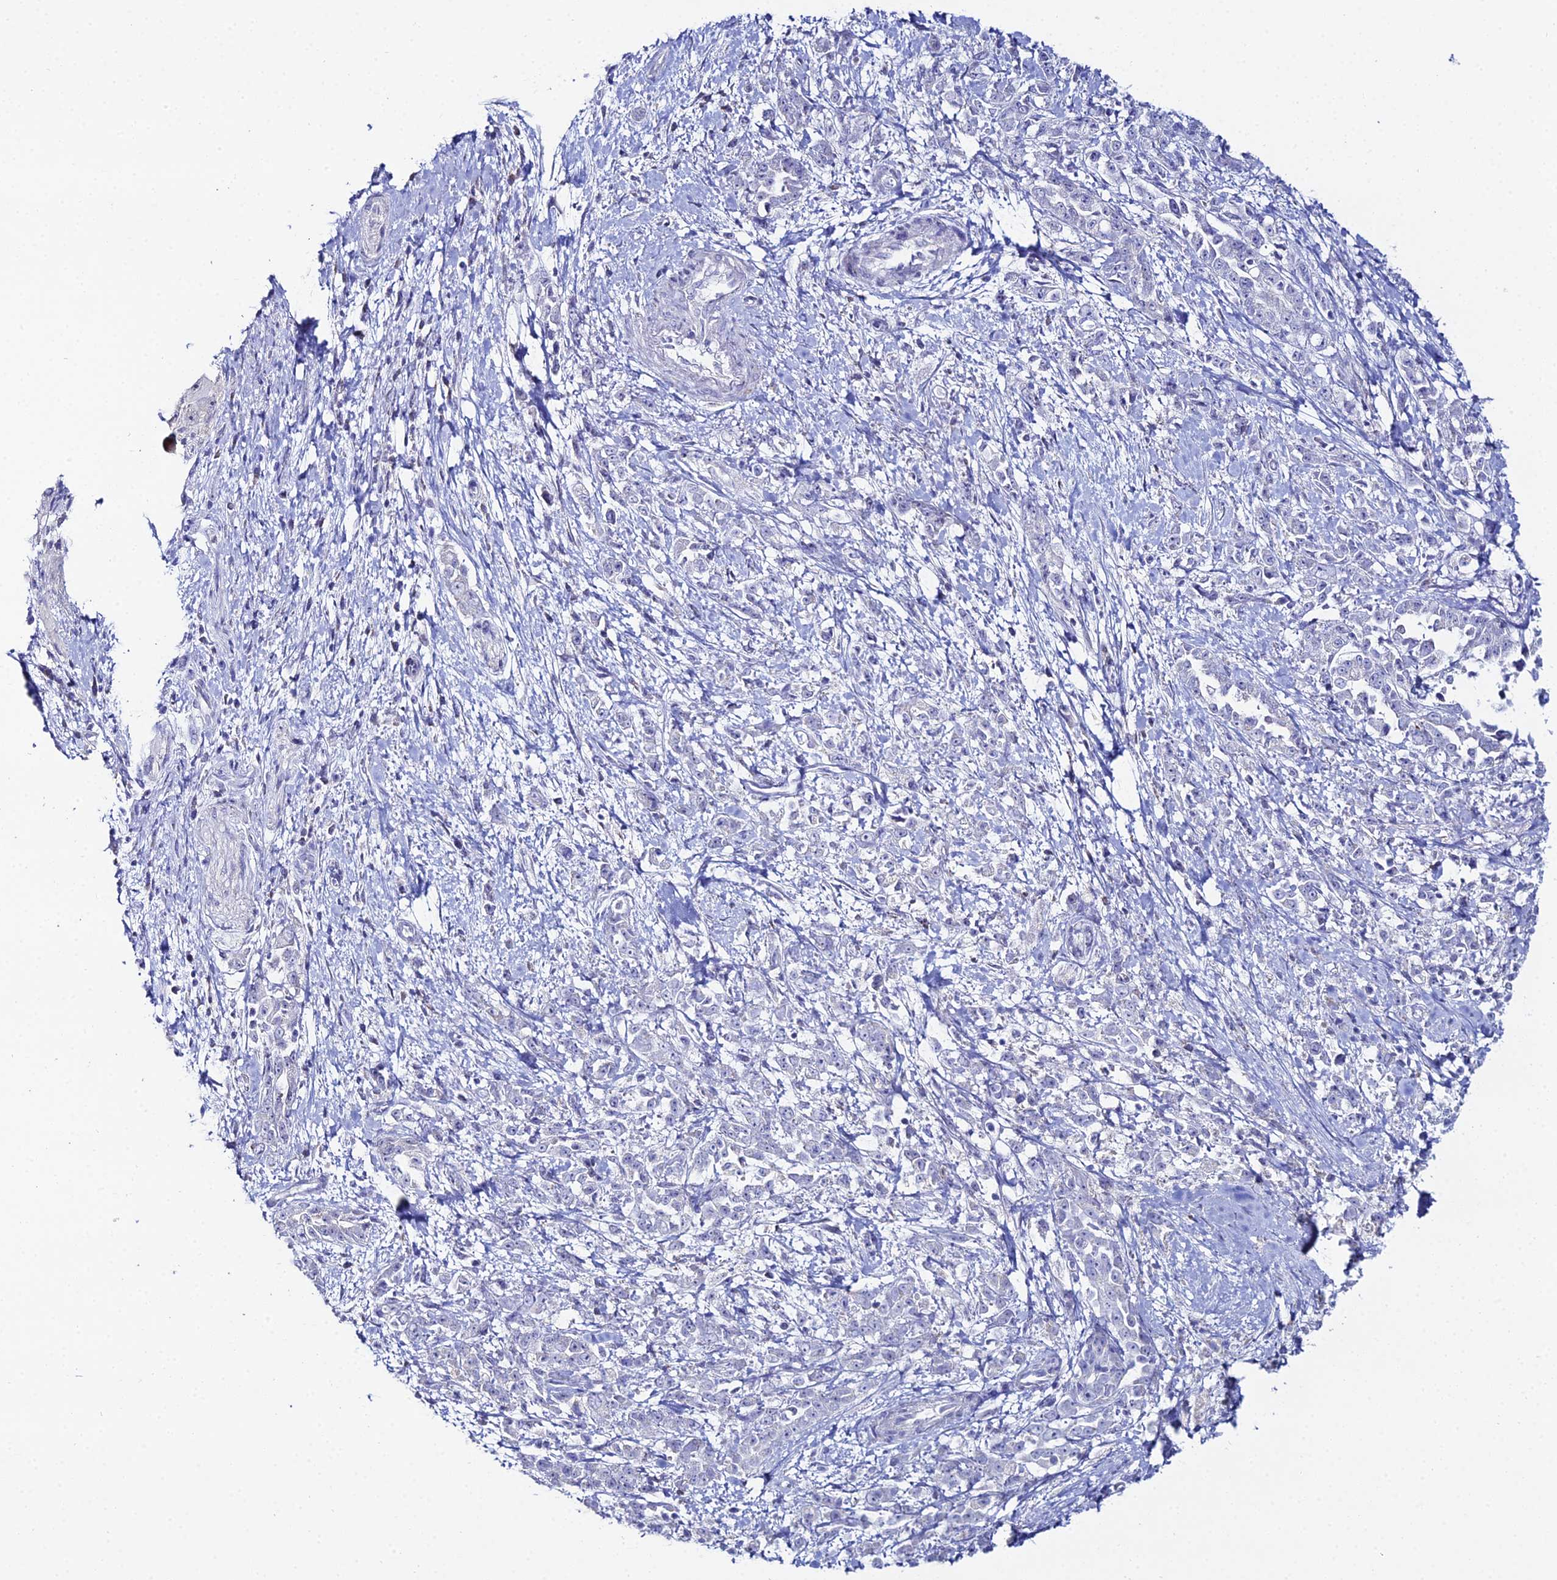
{"staining": {"intensity": "negative", "quantity": "none", "location": "none"}, "tissue": "pancreatic cancer", "cell_type": "Tumor cells", "image_type": "cancer", "snomed": [{"axis": "morphology", "description": "Normal tissue, NOS"}, {"axis": "morphology", "description": "Adenocarcinoma, NOS"}, {"axis": "topography", "description": "Pancreas"}], "caption": "This is a photomicrograph of IHC staining of pancreatic cancer, which shows no positivity in tumor cells. (DAB (3,3'-diaminobenzidine) immunohistochemistry, high magnification).", "gene": "DHX34", "patient": {"sex": "female", "age": 64}}